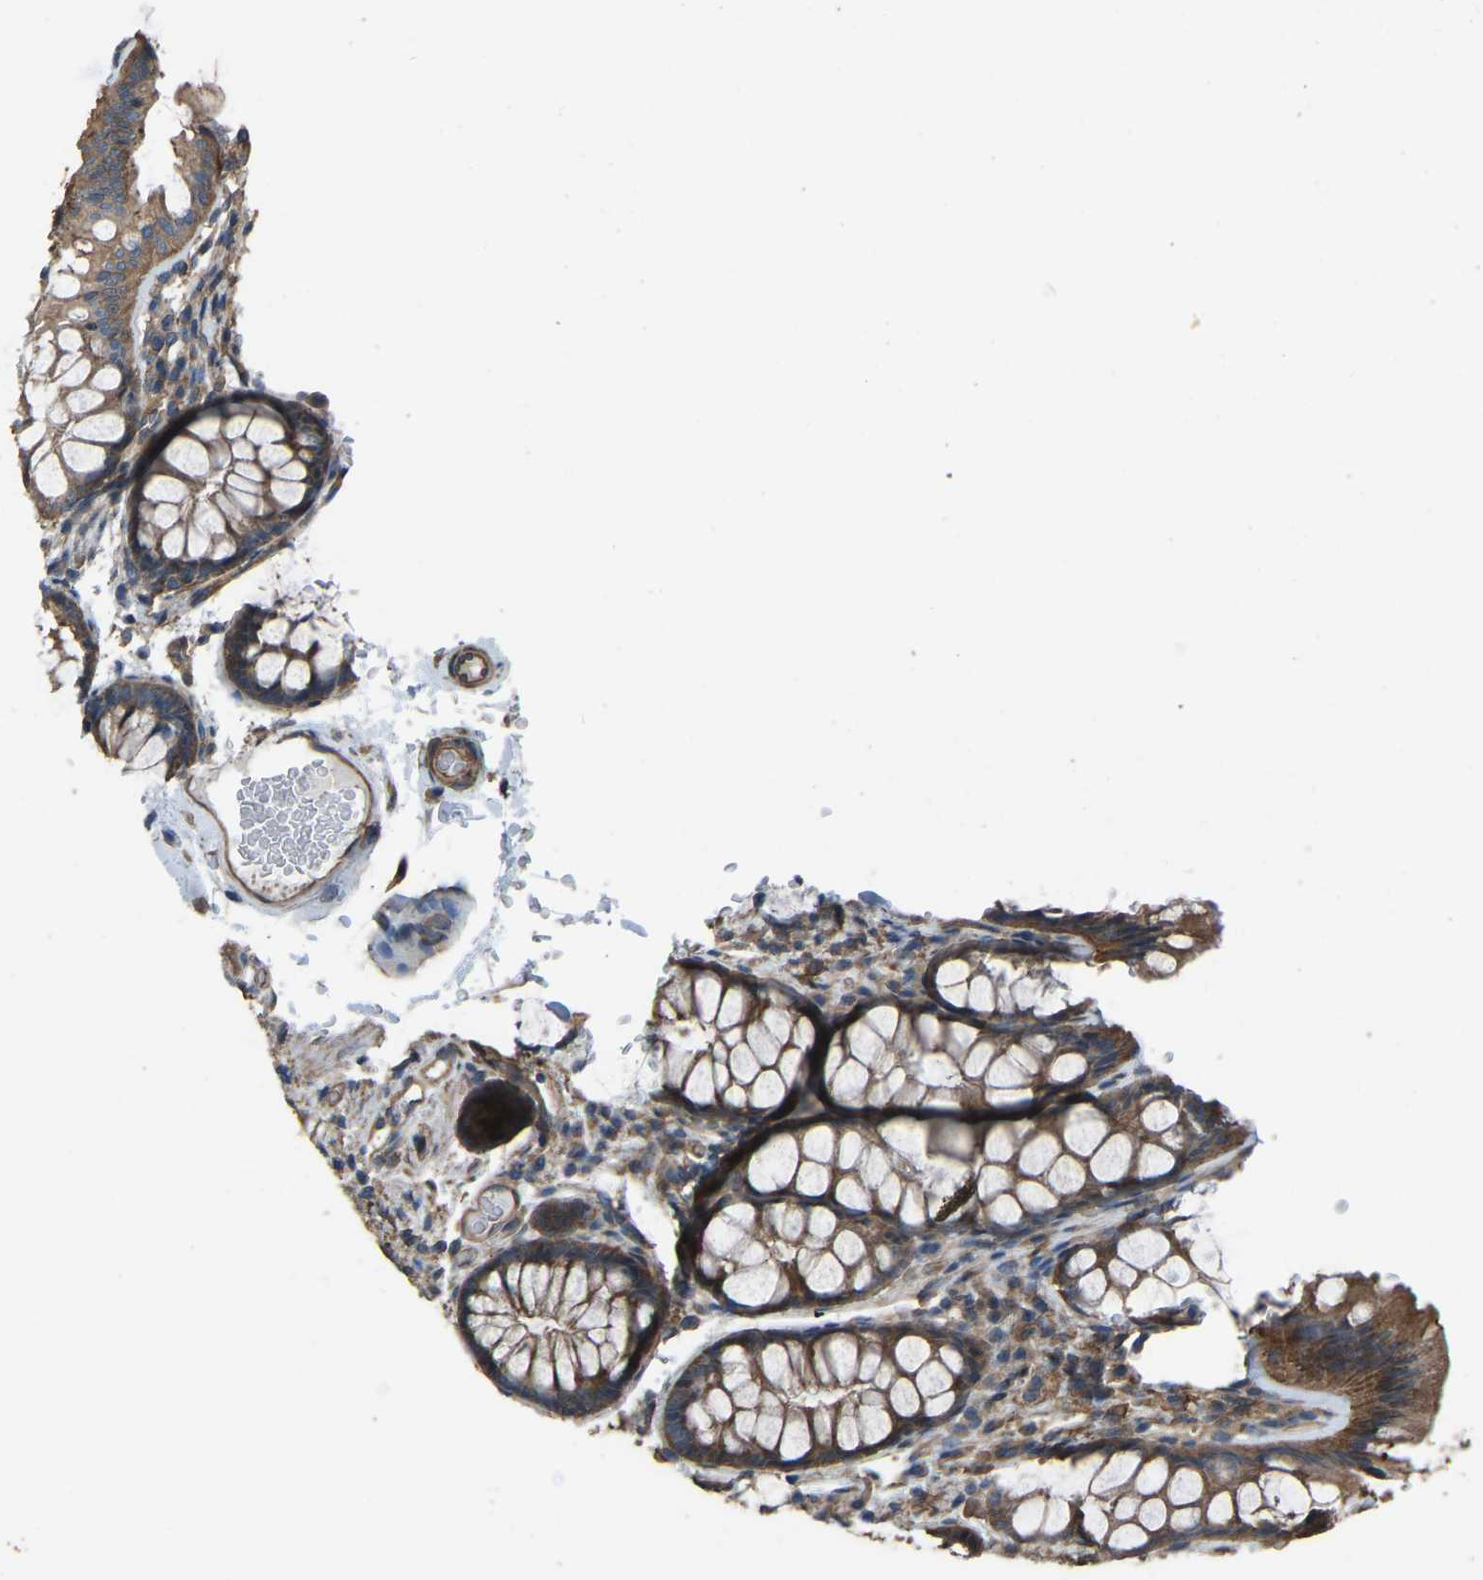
{"staining": {"intensity": "moderate", "quantity": ">75%", "location": "cytoplasmic/membranous"}, "tissue": "colon", "cell_type": "Endothelial cells", "image_type": "normal", "snomed": [{"axis": "morphology", "description": "Normal tissue, NOS"}, {"axis": "topography", "description": "Colon"}], "caption": "DAB immunohistochemical staining of normal human colon reveals moderate cytoplasmic/membranous protein positivity in approximately >75% of endothelial cells. The protein of interest is stained brown, and the nuclei are stained in blue (DAB (3,3'-diaminobenzidine) IHC with brightfield microscopy, high magnification).", "gene": "SLC4A2", "patient": {"sex": "female", "age": 56}}